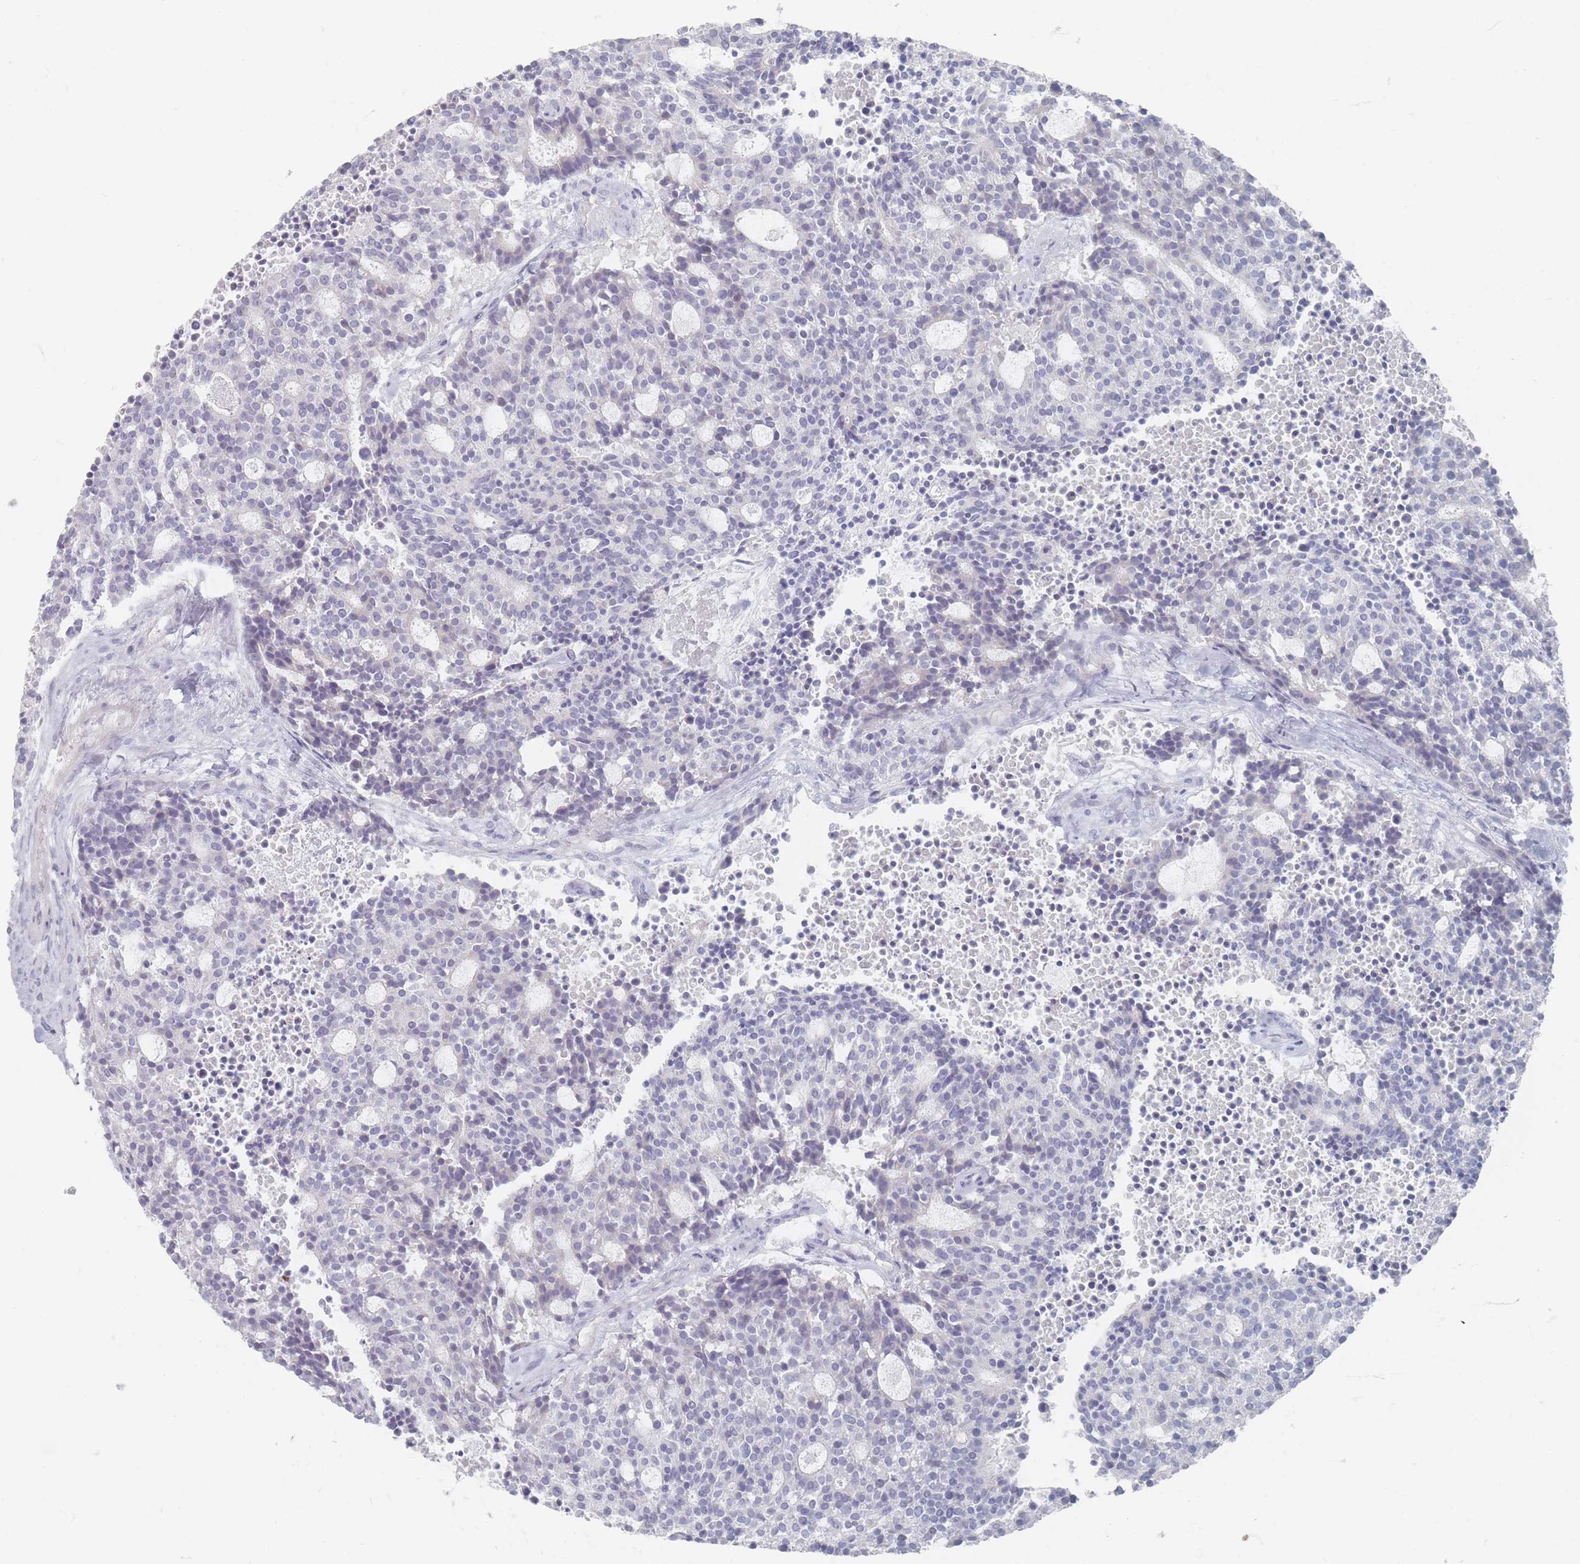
{"staining": {"intensity": "negative", "quantity": "none", "location": "none"}, "tissue": "carcinoid", "cell_type": "Tumor cells", "image_type": "cancer", "snomed": [{"axis": "morphology", "description": "Carcinoid, malignant, NOS"}, {"axis": "topography", "description": "Pancreas"}], "caption": "The immunohistochemistry (IHC) micrograph has no significant expression in tumor cells of carcinoid tissue. (Brightfield microscopy of DAB immunohistochemistry (IHC) at high magnification).", "gene": "CD37", "patient": {"sex": "female", "age": 54}}